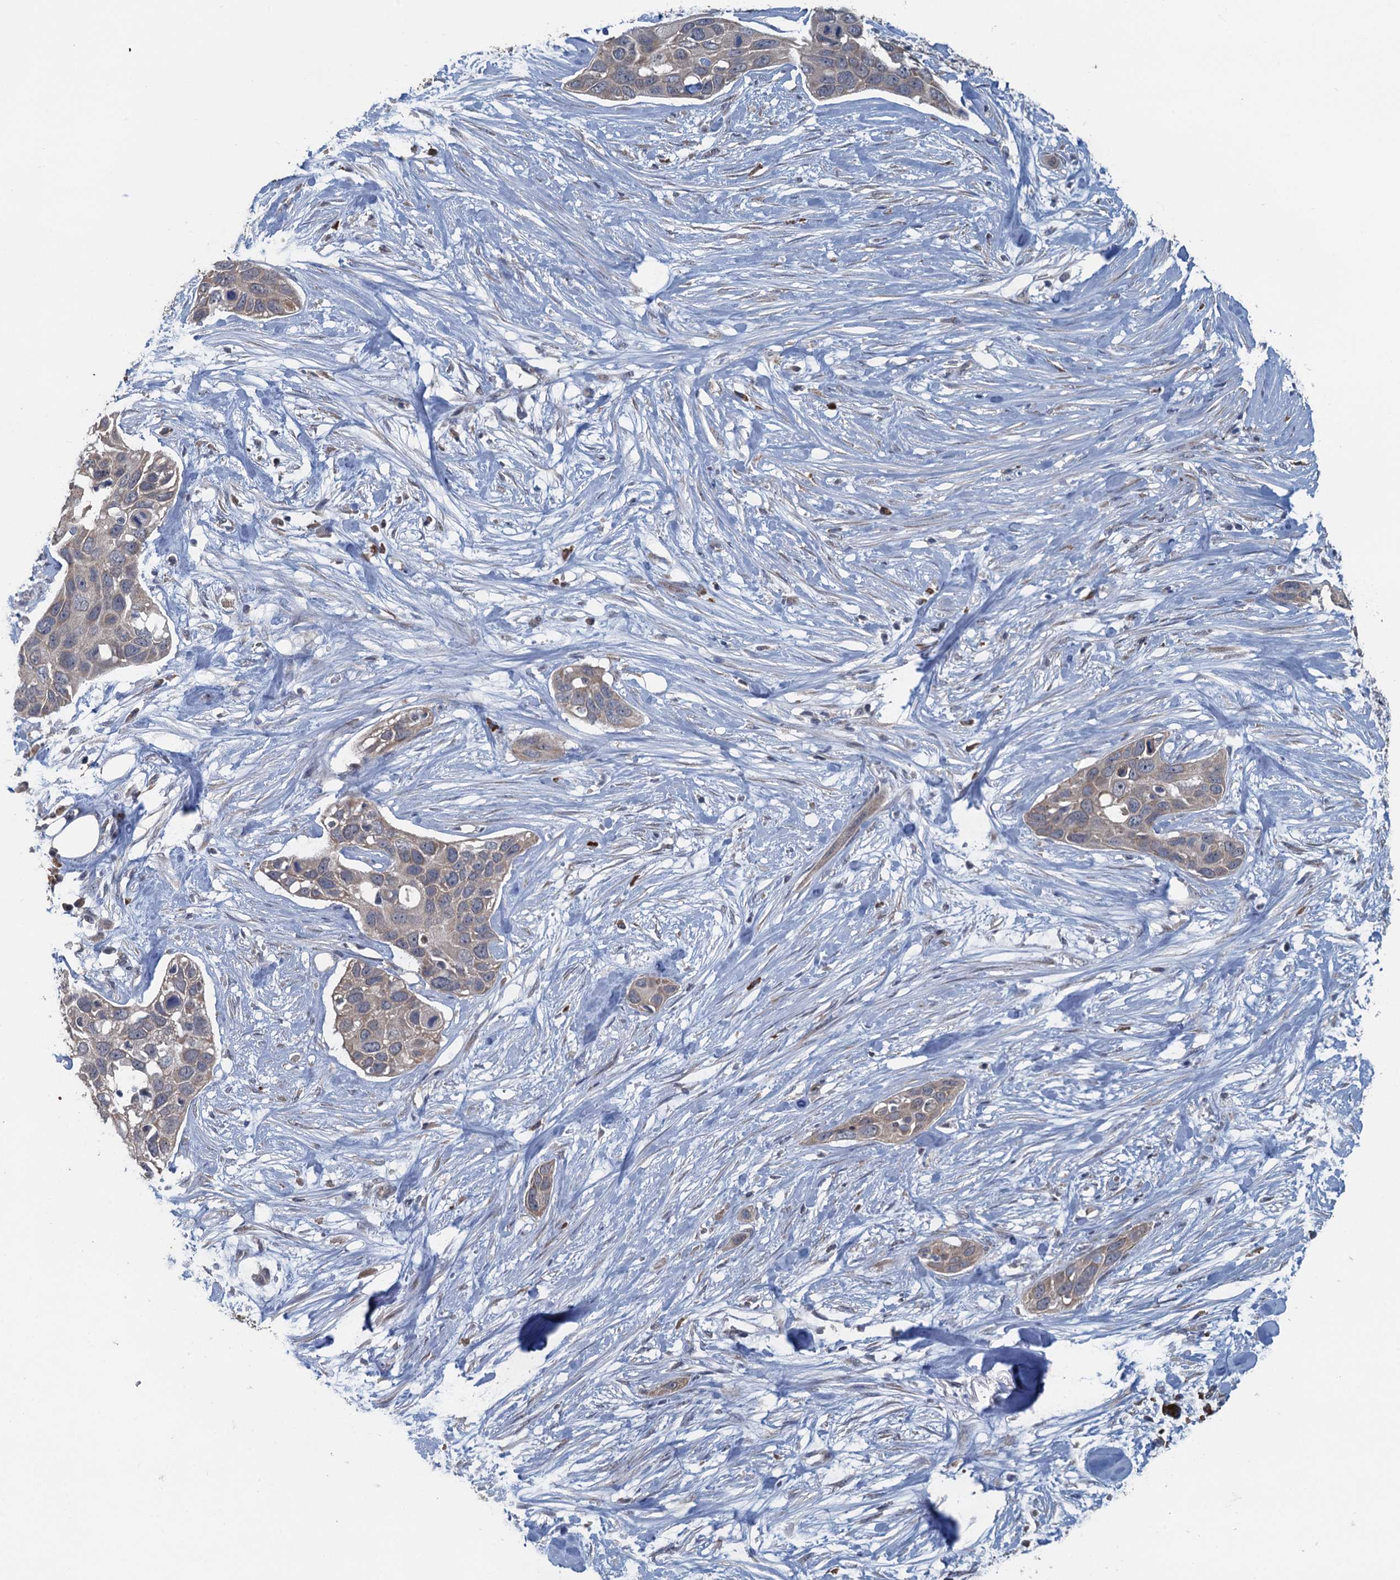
{"staining": {"intensity": "weak", "quantity": "<25%", "location": "cytoplasmic/membranous"}, "tissue": "pancreatic cancer", "cell_type": "Tumor cells", "image_type": "cancer", "snomed": [{"axis": "morphology", "description": "Adenocarcinoma, NOS"}, {"axis": "topography", "description": "Pancreas"}], "caption": "Immunohistochemical staining of human pancreatic adenocarcinoma demonstrates no significant staining in tumor cells.", "gene": "TEX35", "patient": {"sex": "female", "age": 60}}